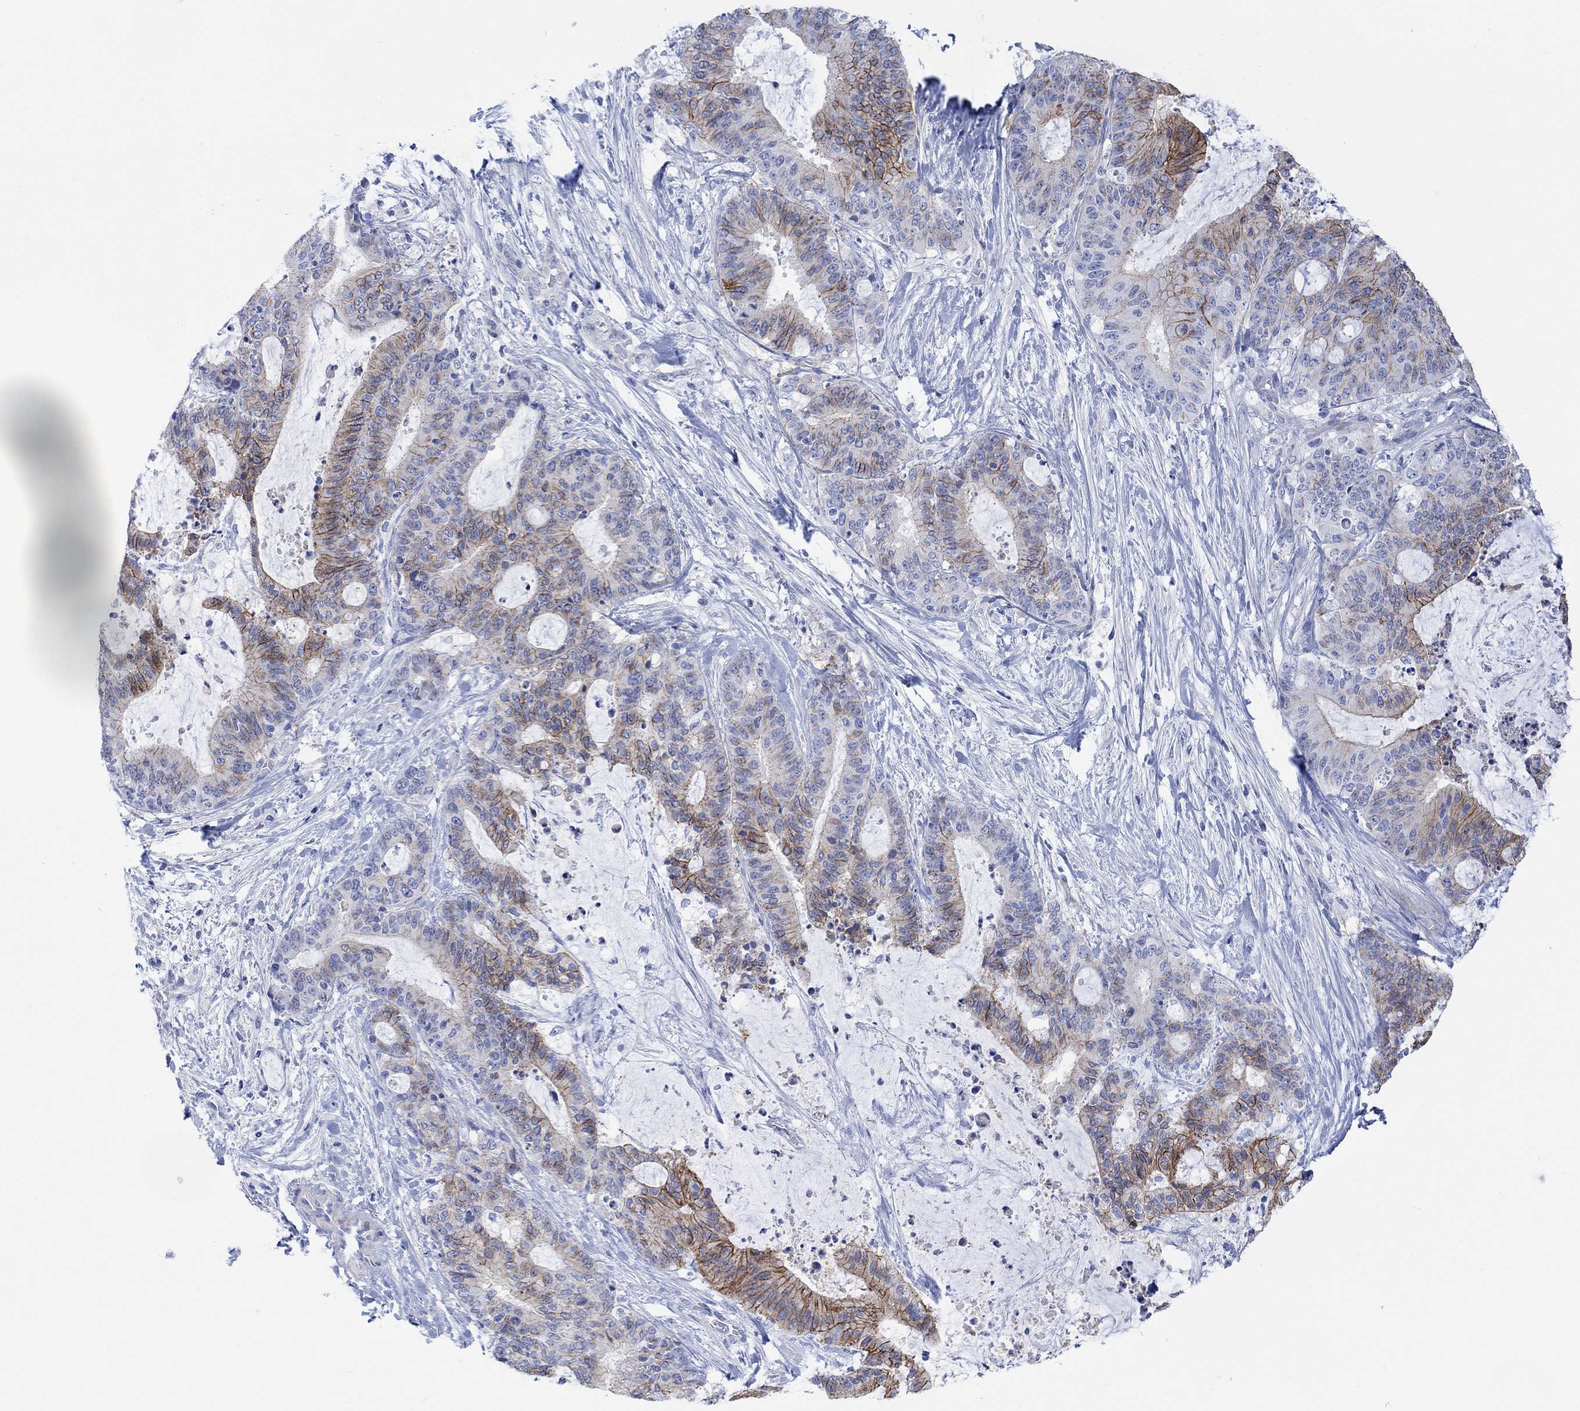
{"staining": {"intensity": "strong", "quantity": "25%-75%", "location": "cytoplasmic/membranous"}, "tissue": "liver cancer", "cell_type": "Tumor cells", "image_type": "cancer", "snomed": [{"axis": "morphology", "description": "Cholangiocarcinoma"}, {"axis": "topography", "description": "Liver"}], "caption": "A micrograph showing strong cytoplasmic/membranous positivity in about 25%-75% of tumor cells in cholangiocarcinoma (liver), as visualized by brown immunohistochemical staining.", "gene": "TLDC2", "patient": {"sex": "female", "age": 73}}